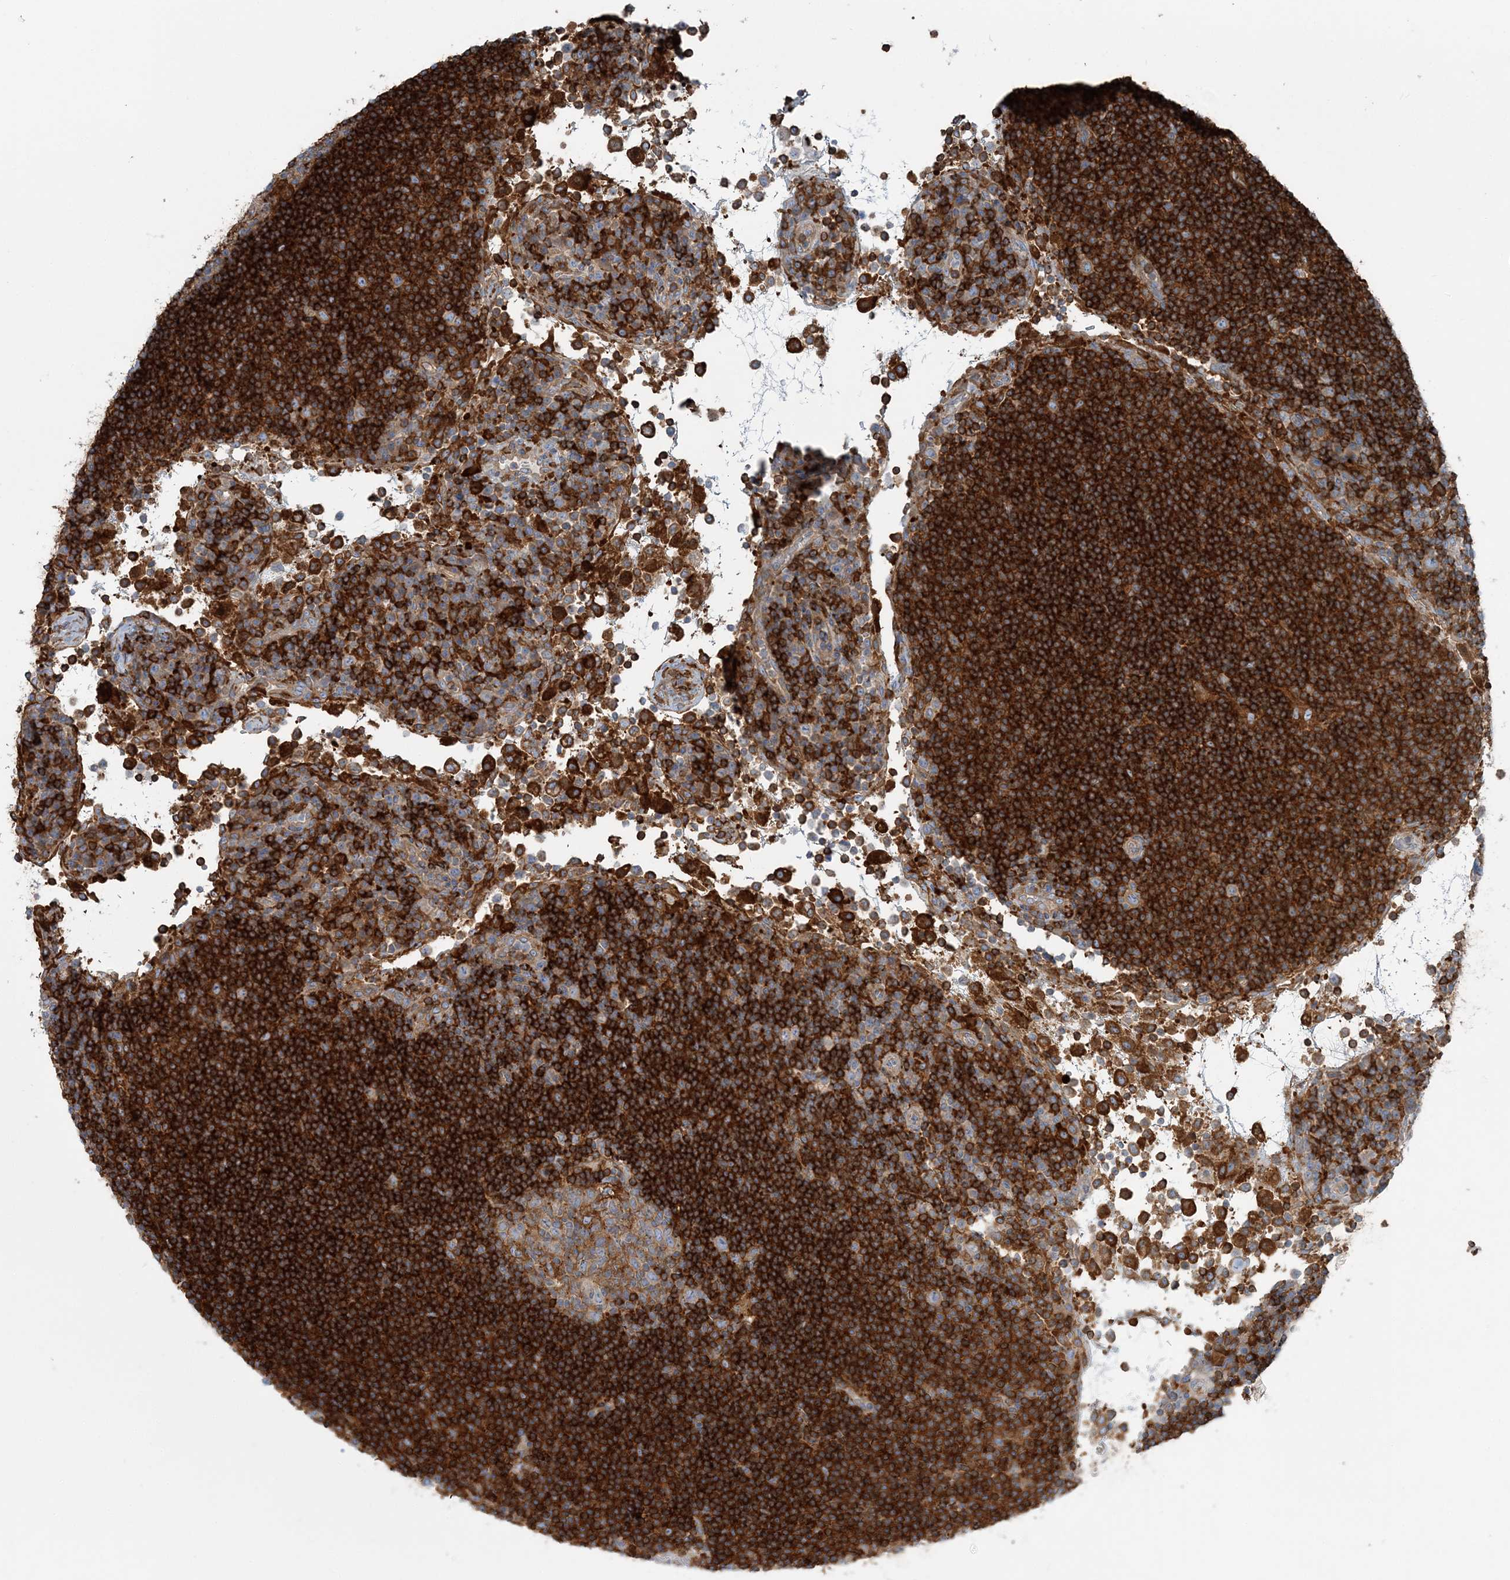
{"staining": {"intensity": "moderate", "quantity": ">75%", "location": "cytoplasmic/membranous"}, "tissue": "lymph node", "cell_type": "Germinal center cells", "image_type": "normal", "snomed": [{"axis": "morphology", "description": "Normal tissue, NOS"}, {"axis": "topography", "description": "Lymph node"}], "caption": "Immunohistochemical staining of normal lymph node displays medium levels of moderate cytoplasmic/membranous positivity in about >75% of germinal center cells. (DAB = brown stain, brightfield microscopy at high magnification).", "gene": "SNX2", "patient": {"sex": "female", "age": 53}}